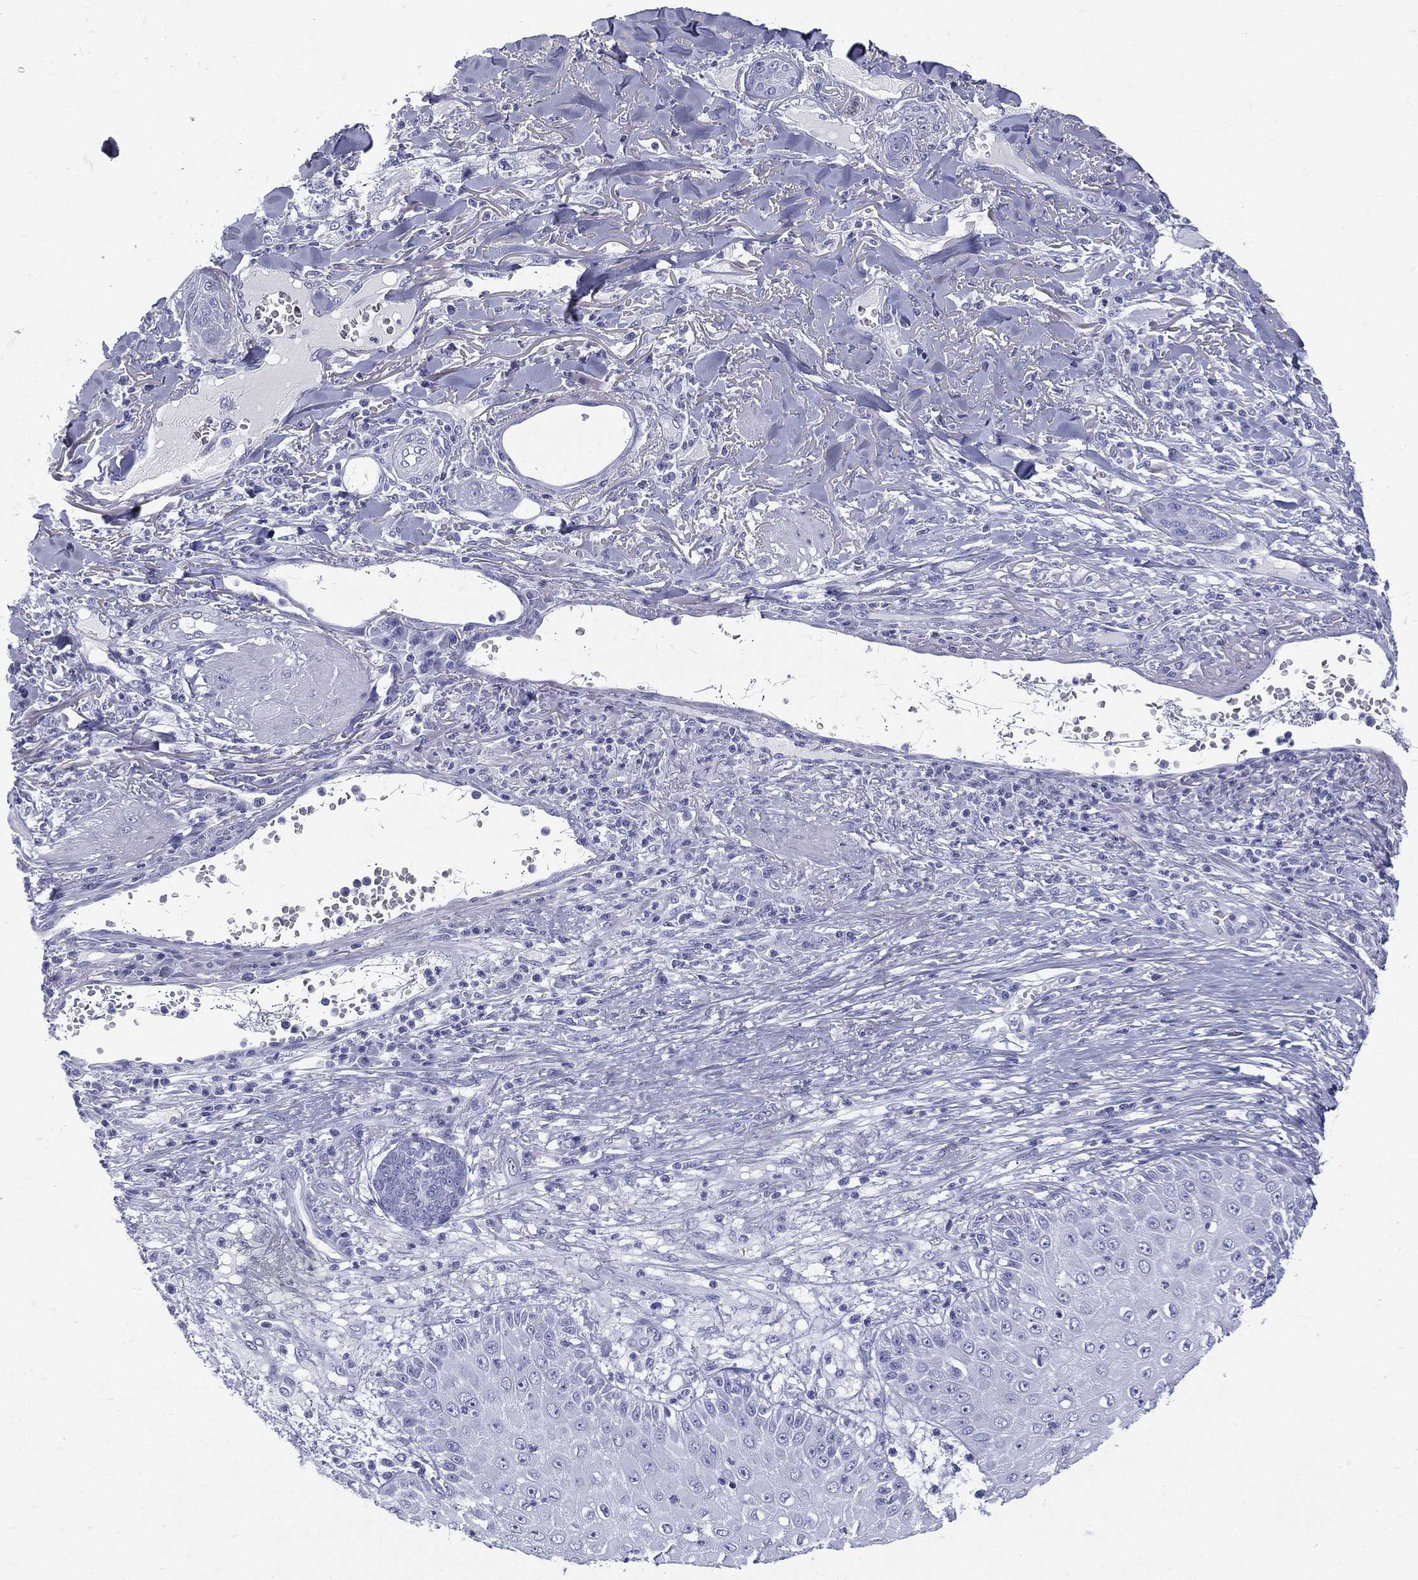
{"staining": {"intensity": "negative", "quantity": "none", "location": "none"}, "tissue": "skin cancer", "cell_type": "Tumor cells", "image_type": "cancer", "snomed": [{"axis": "morphology", "description": "Squamous cell carcinoma, NOS"}, {"axis": "topography", "description": "Skin"}], "caption": "A histopathology image of skin cancer stained for a protein reveals no brown staining in tumor cells. (Brightfield microscopy of DAB (3,3'-diaminobenzidine) IHC at high magnification).", "gene": "ETNPPL", "patient": {"sex": "male", "age": 82}}